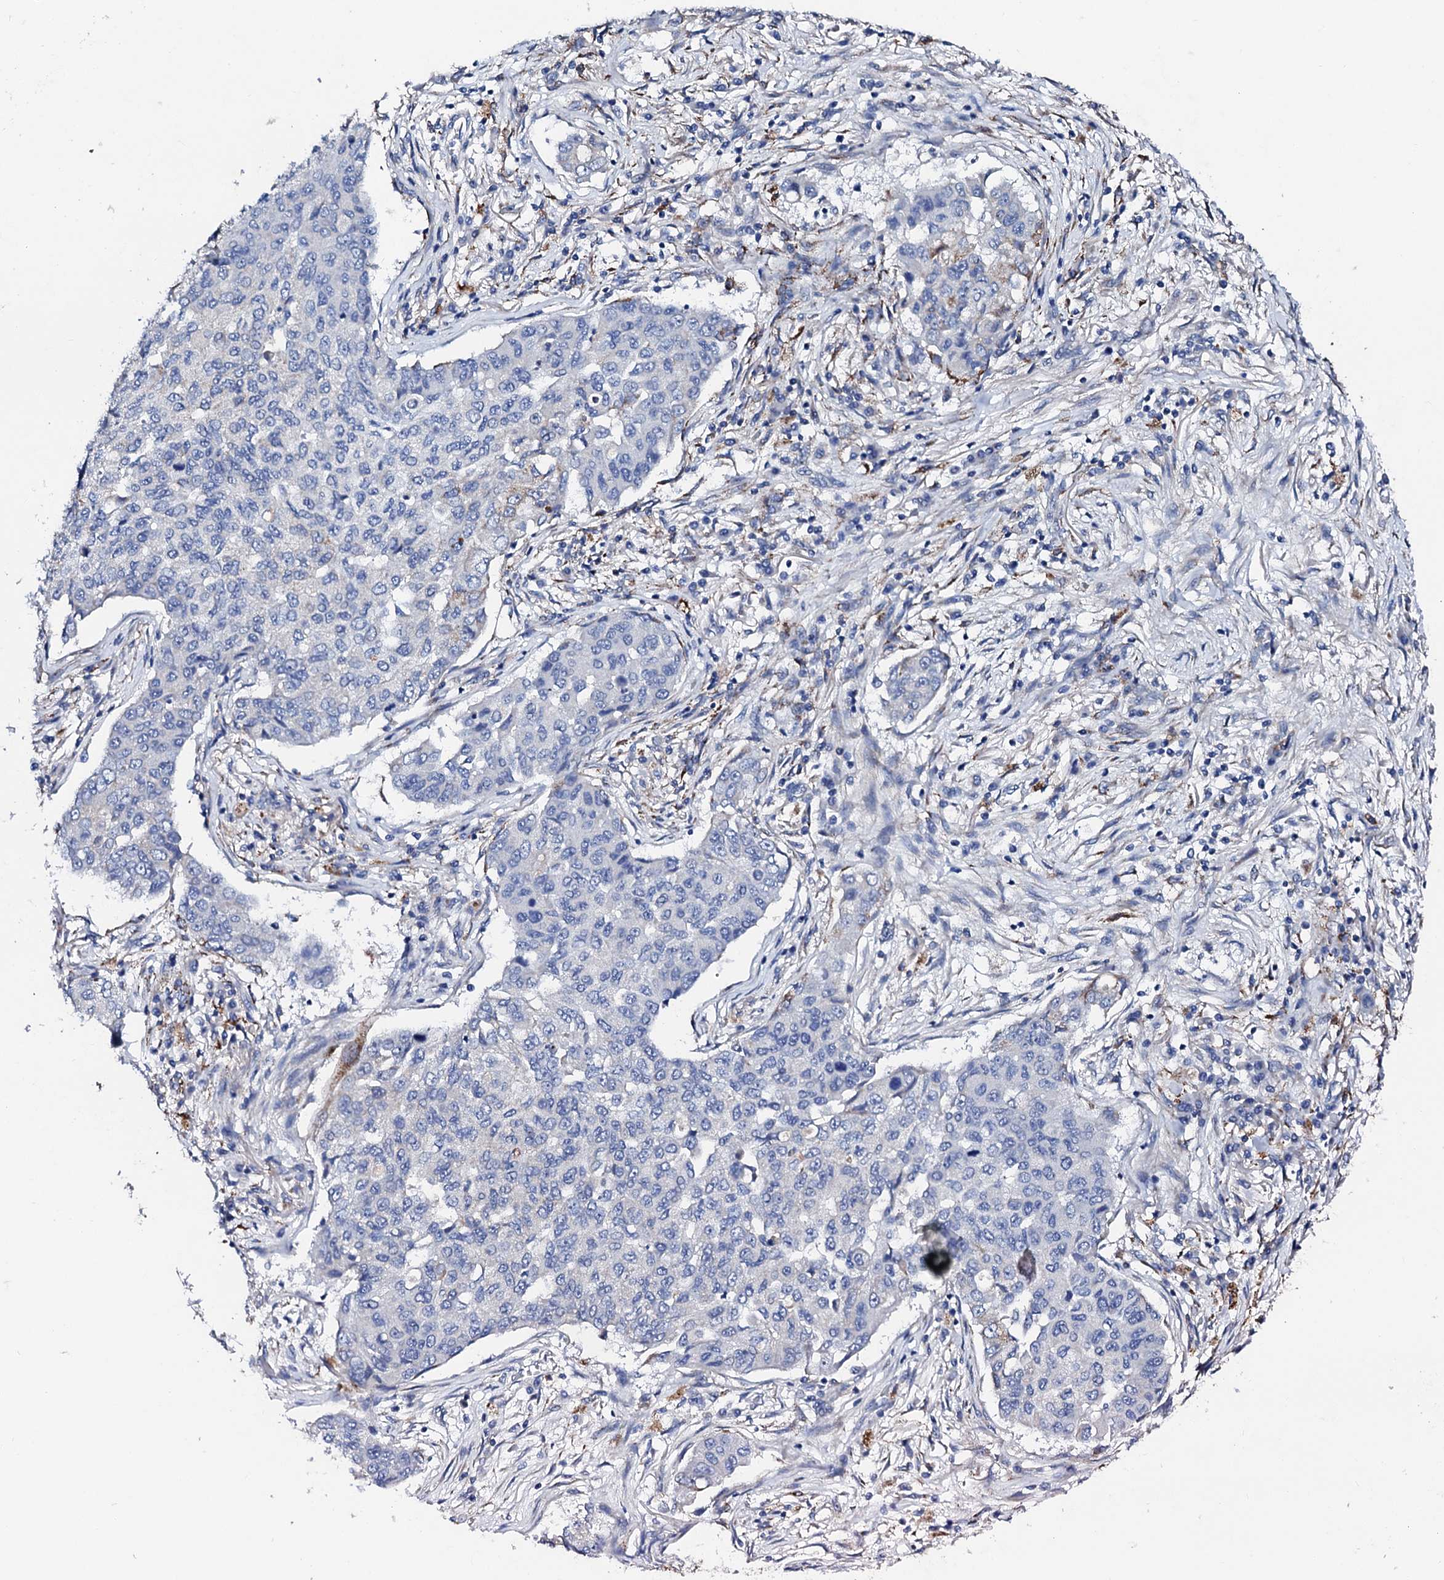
{"staining": {"intensity": "negative", "quantity": "none", "location": "none"}, "tissue": "lung cancer", "cell_type": "Tumor cells", "image_type": "cancer", "snomed": [{"axis": "morphology", "description": "Squamous cell carcinoma, NOS"}, {"axis": "topography", "description": "Lung"}], "caption": "An immunohistochemistry (IHC) photomicrograph of lung cancer (squamous cell carcinoma) is shown. There is no staining in tumor cells of lung cancer (squamous cell carcinoma). Brightfield microscopy of immunohistochemistry (IHC) stained with DAB (3,3'-diaminobenzidine) (brown) and hematoxylin (blue), captured at high magnification.", "gene": "KLHL32", "patient": {"sex": "male", "age": 74}}